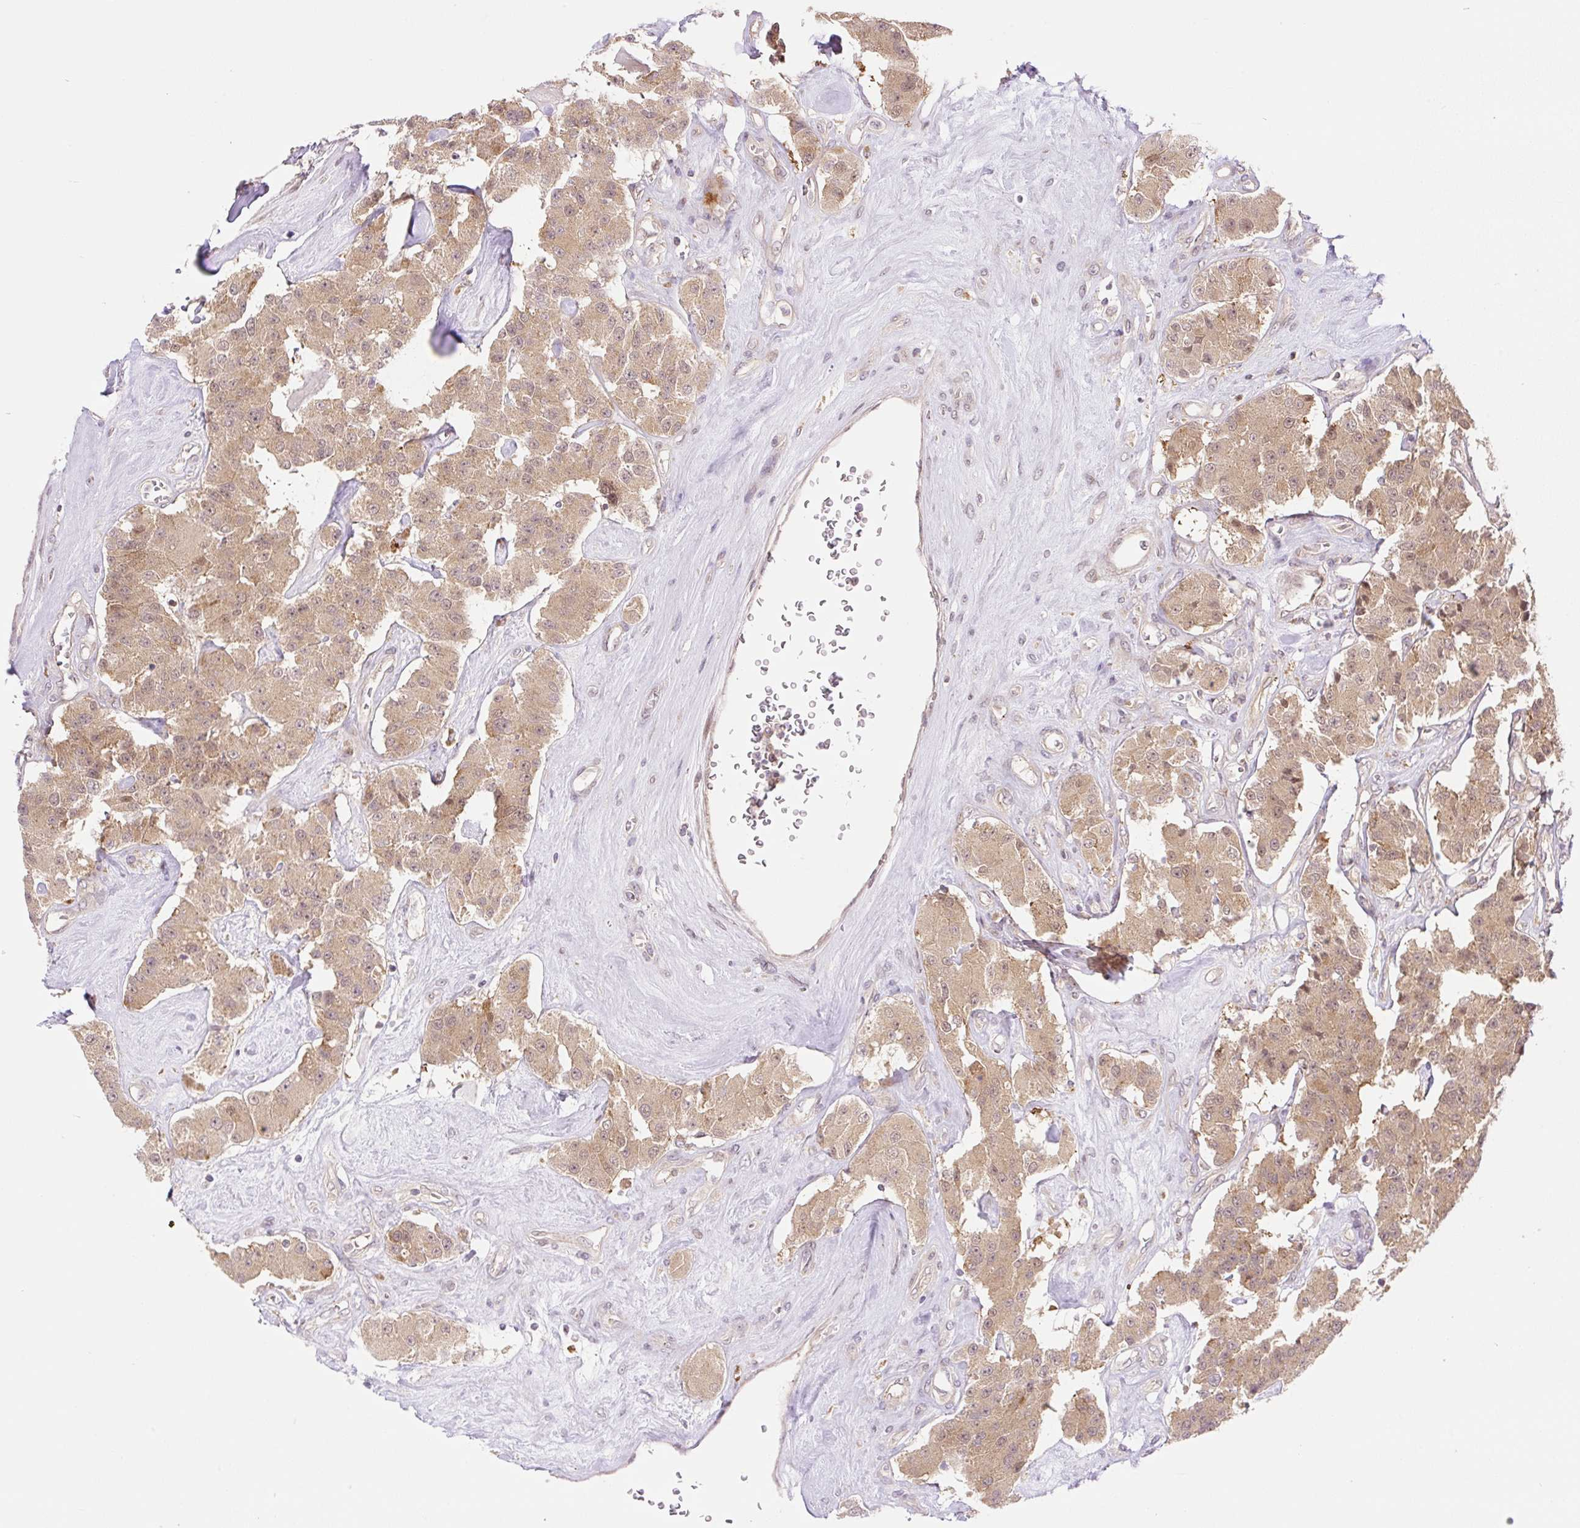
{"staining": {"intensity": "moderate", "quantity": ">75%", "location": "cytoplasmic/membranous"}, "tissue": "carcinoid", "cell_type": "Tumor cells", "image_type": "cancer", "snomed": [{"axis": "morphology", "description": "Carcinoid, malignant, NOS"}, {"axis": "topography", "description": "Pancreas"}], "caption": "Moderate cytoplasmic/membranous protein staining is appreciated in approximately >75% of tumor cells in malignant carcinoid.", "gene": "VPS25", "patient": {"sex": "male", "age": 41}}